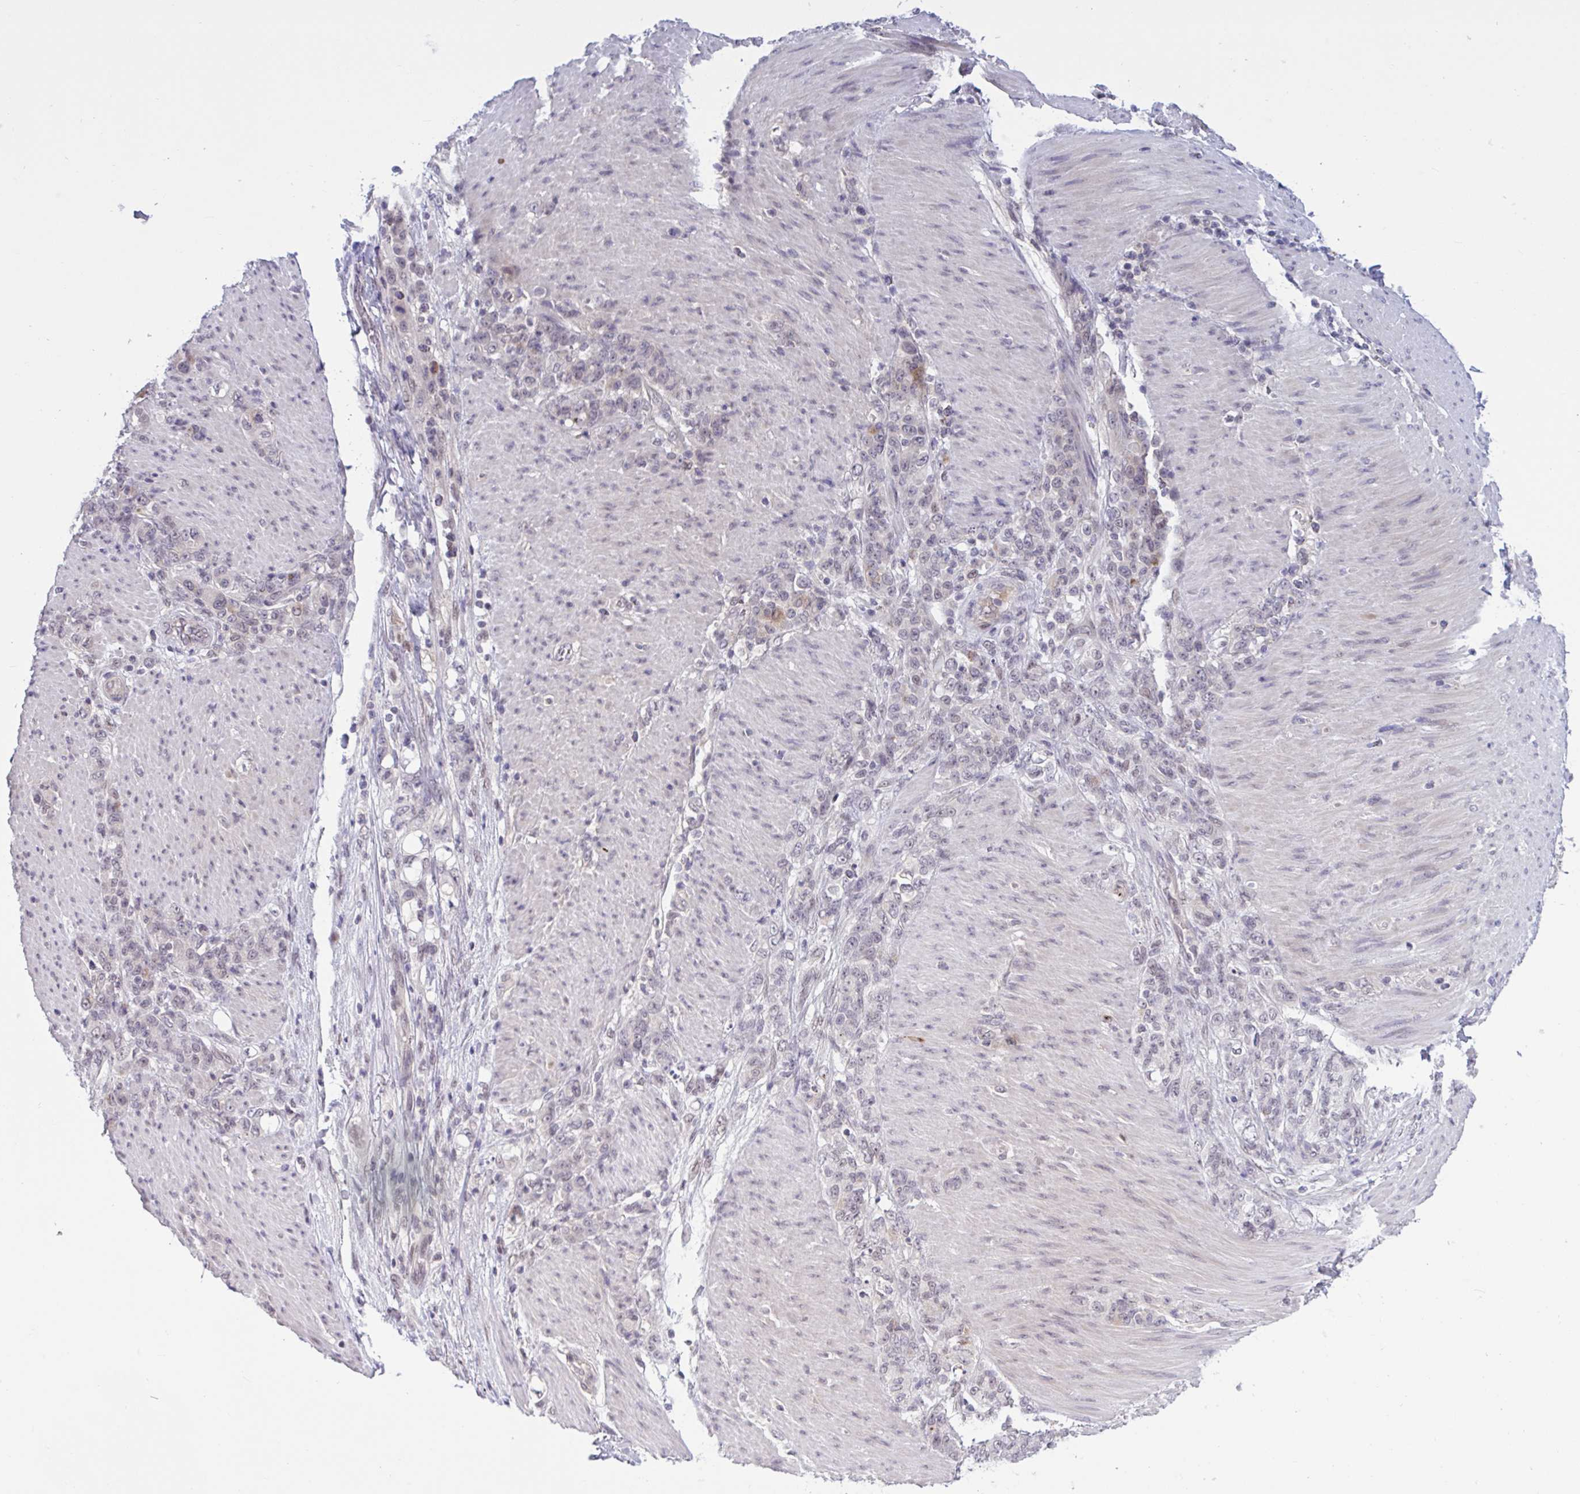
{"staining": {"intensity": "negative", "quantity": "none", "location": "none"}, "tissue": "stomach cancer", "cell_type": "Tumor cells", "image_type": "cancer", "snomed": [{"axis": "morphology", "description": "Adenocarcinoma, NOS"}, {"axis": "topography", "description": "Stomach"}], "caption": "DAB (3,3'-diaminobenzidine) immunohistochemical staining of stomach adenocarcinoma exhibits no significant expression in tumor cells.", "gene": "TTC7B", "patient": {"sex": "female", "age": 79}}